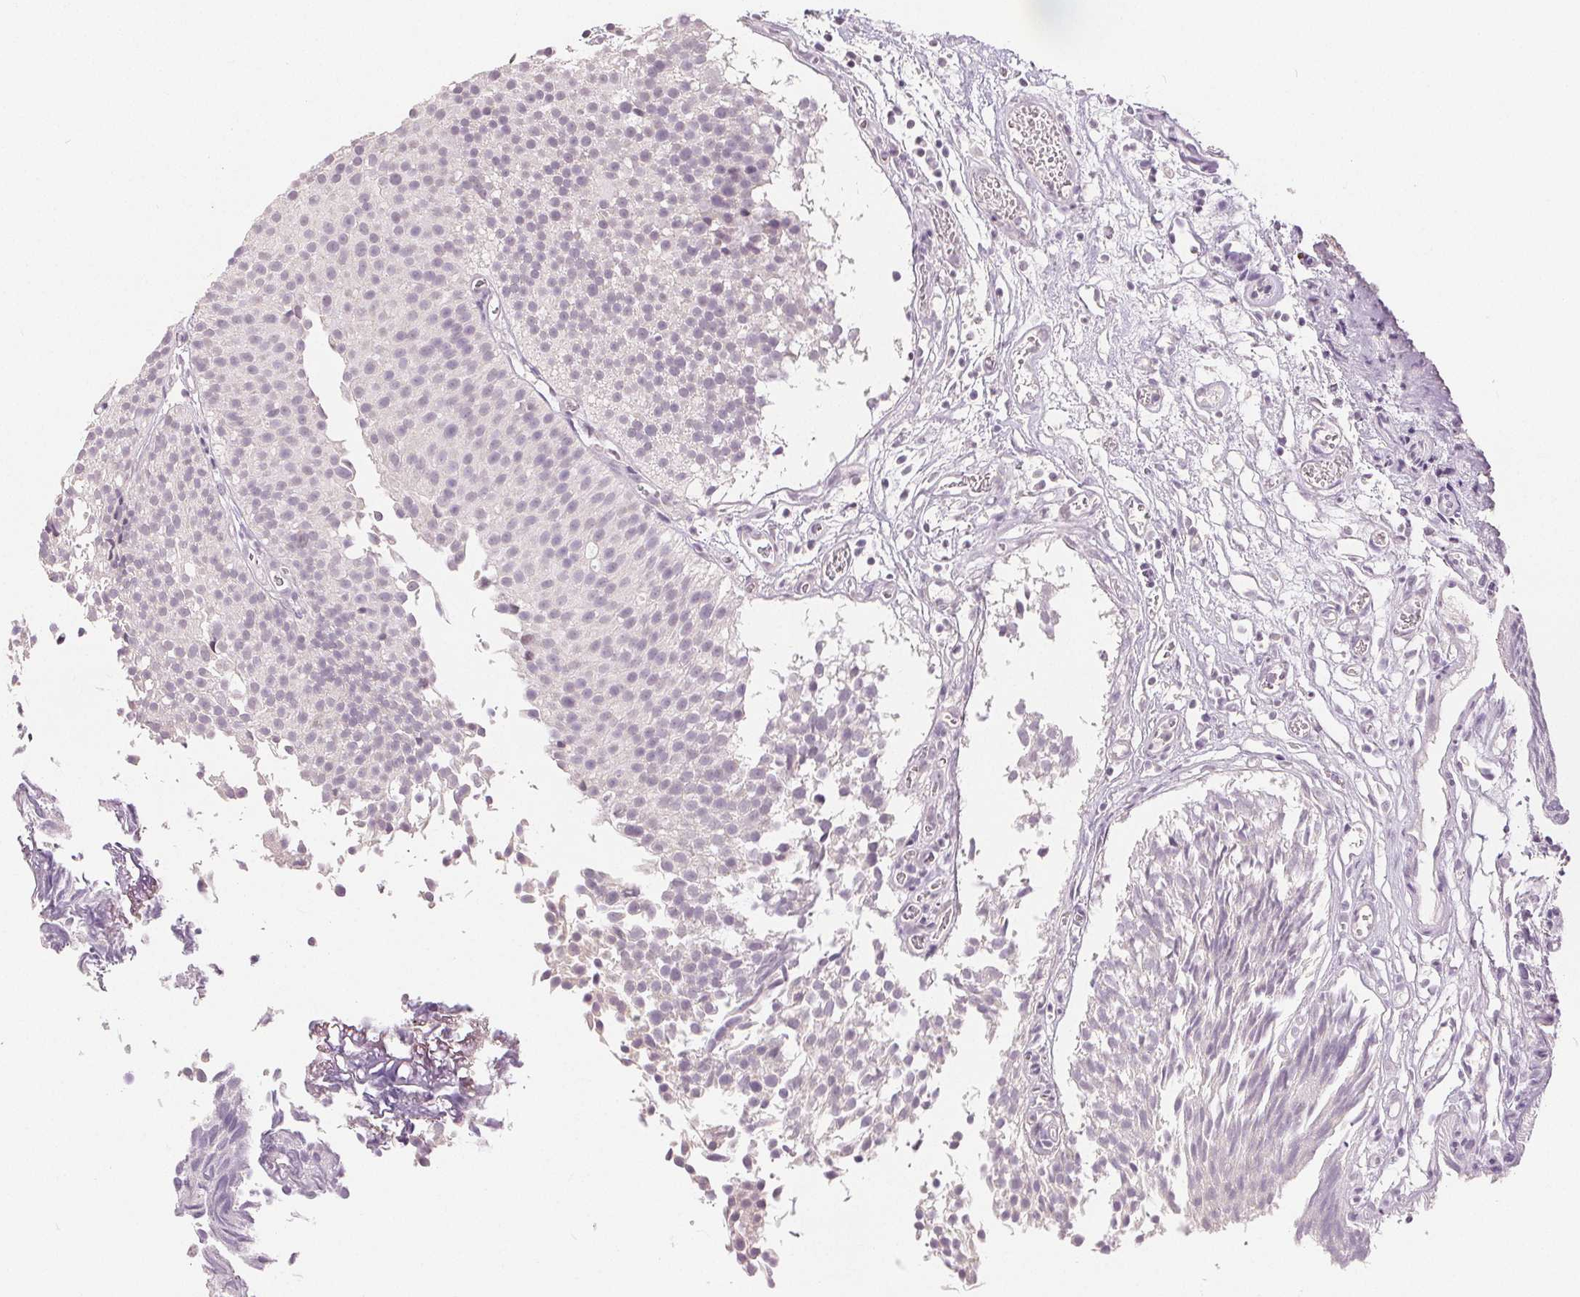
{"staining": {"intensity": "negative", "quantity": "none", "location": "none"}, "tissue": "urothelial cancer", "cell_type": "Tumor cells", "image_type": "cancer", "snomed": [{"axis": "morphology", "description": "Urothelial carcinoma, Low grade"}, {"axis": "topography", "description": "Urinary bladder"}], "caption": "High power microscopy micrograph of an IHC micrograph of urothelial cancer, revealing no significant staining in tumor cells.", "gene": "SLC27A5", "patient": {"sex": "male", "age": 80}}